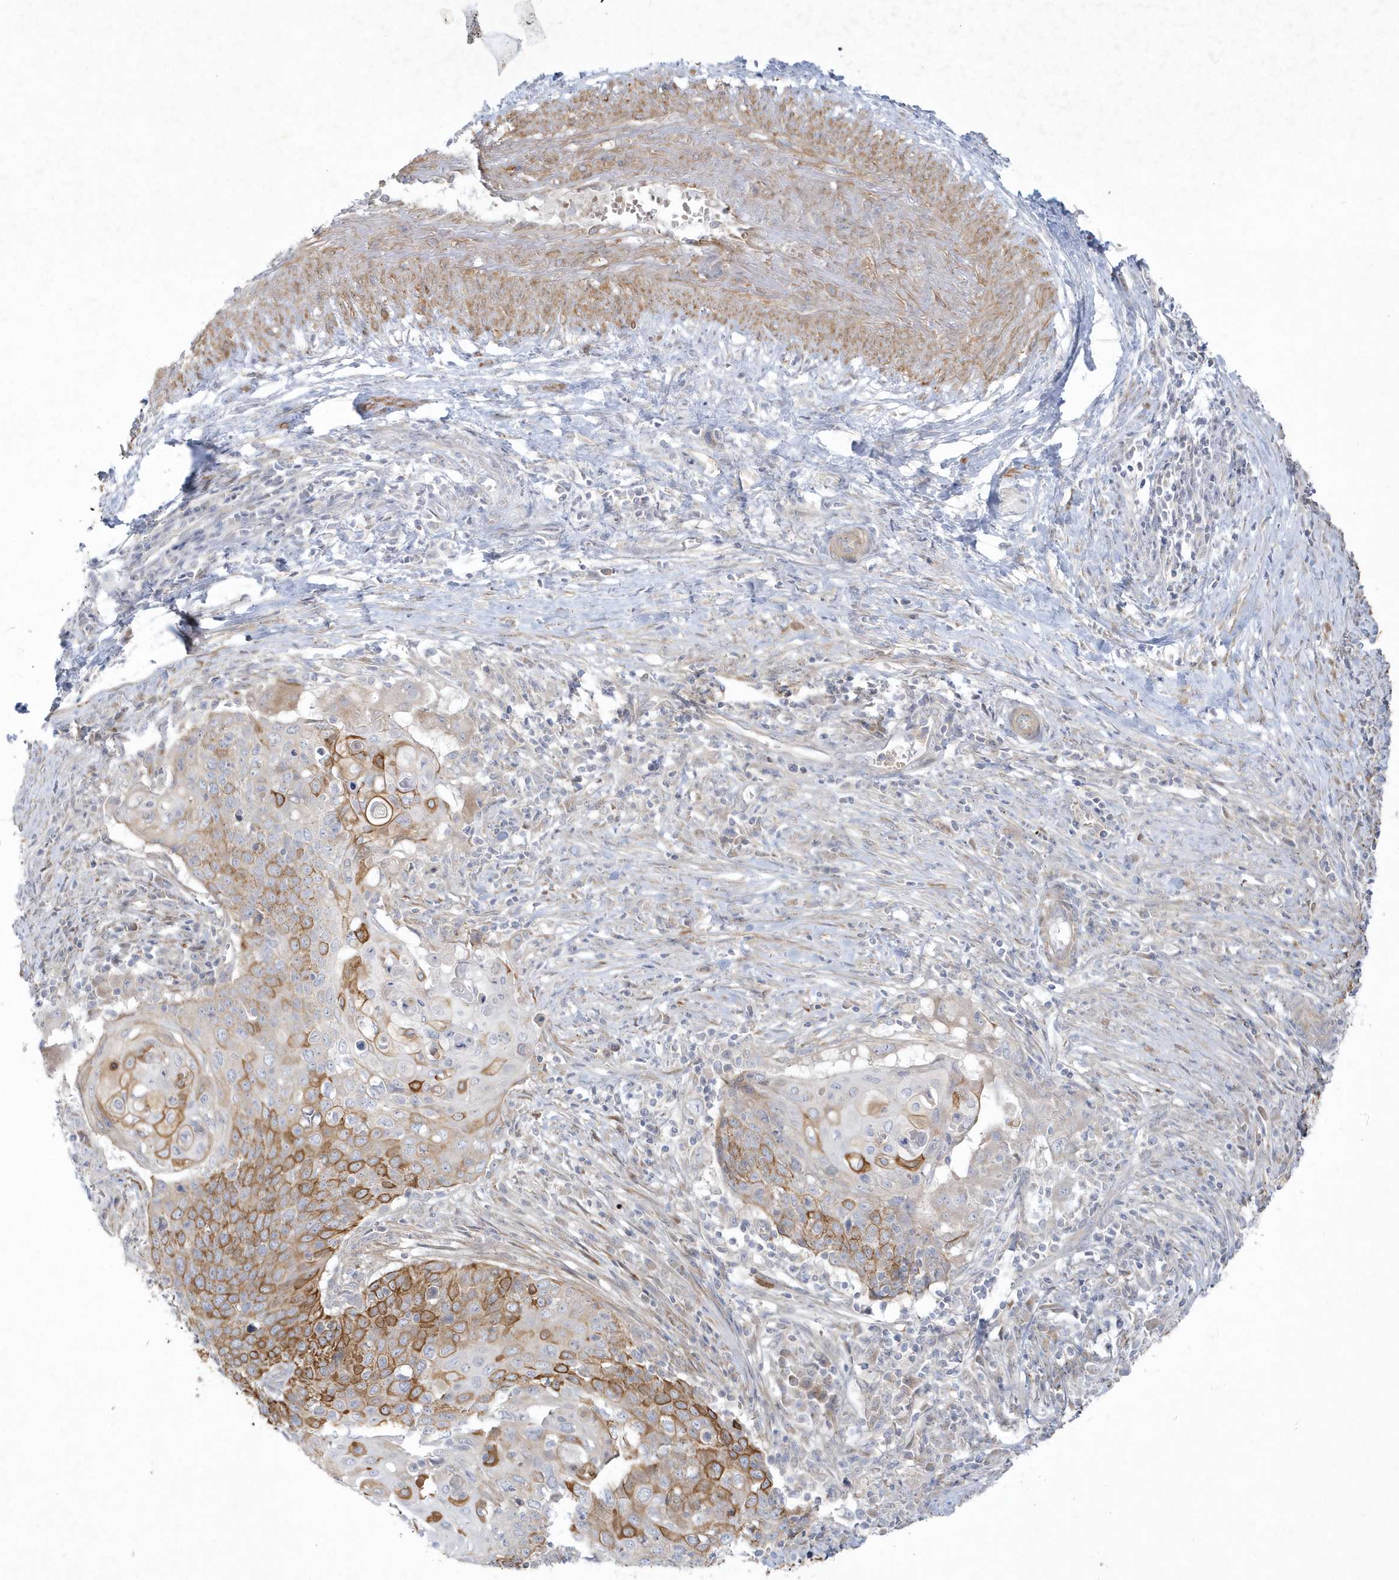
{"staining": {"intensity": "moderate", "quantity": ">75%", "location": "cytoplasmic/membranous"}, "tissue": "cervical cancer", "cell_type": "Tumor cells", "image_type": "cancer", "snomed": [{"axis": "morphology", "description": "Squamous cell carcinoma, NOS"}, {"axis": "topography", "description": "Cervix"}], "caption": "High-magnification brightfield microscopy of squamous cell carcinoma (cervical) stained with DAB (3,3'-diaminobenzidine) (brown) and counterstained with hematoxylin (blue). tumor cells exhibit moderate cytoplasmic/membranous expression is present in about>75% of cells.", "gene": "LARS1", "patient": {"sex": "female", "age": 39}}